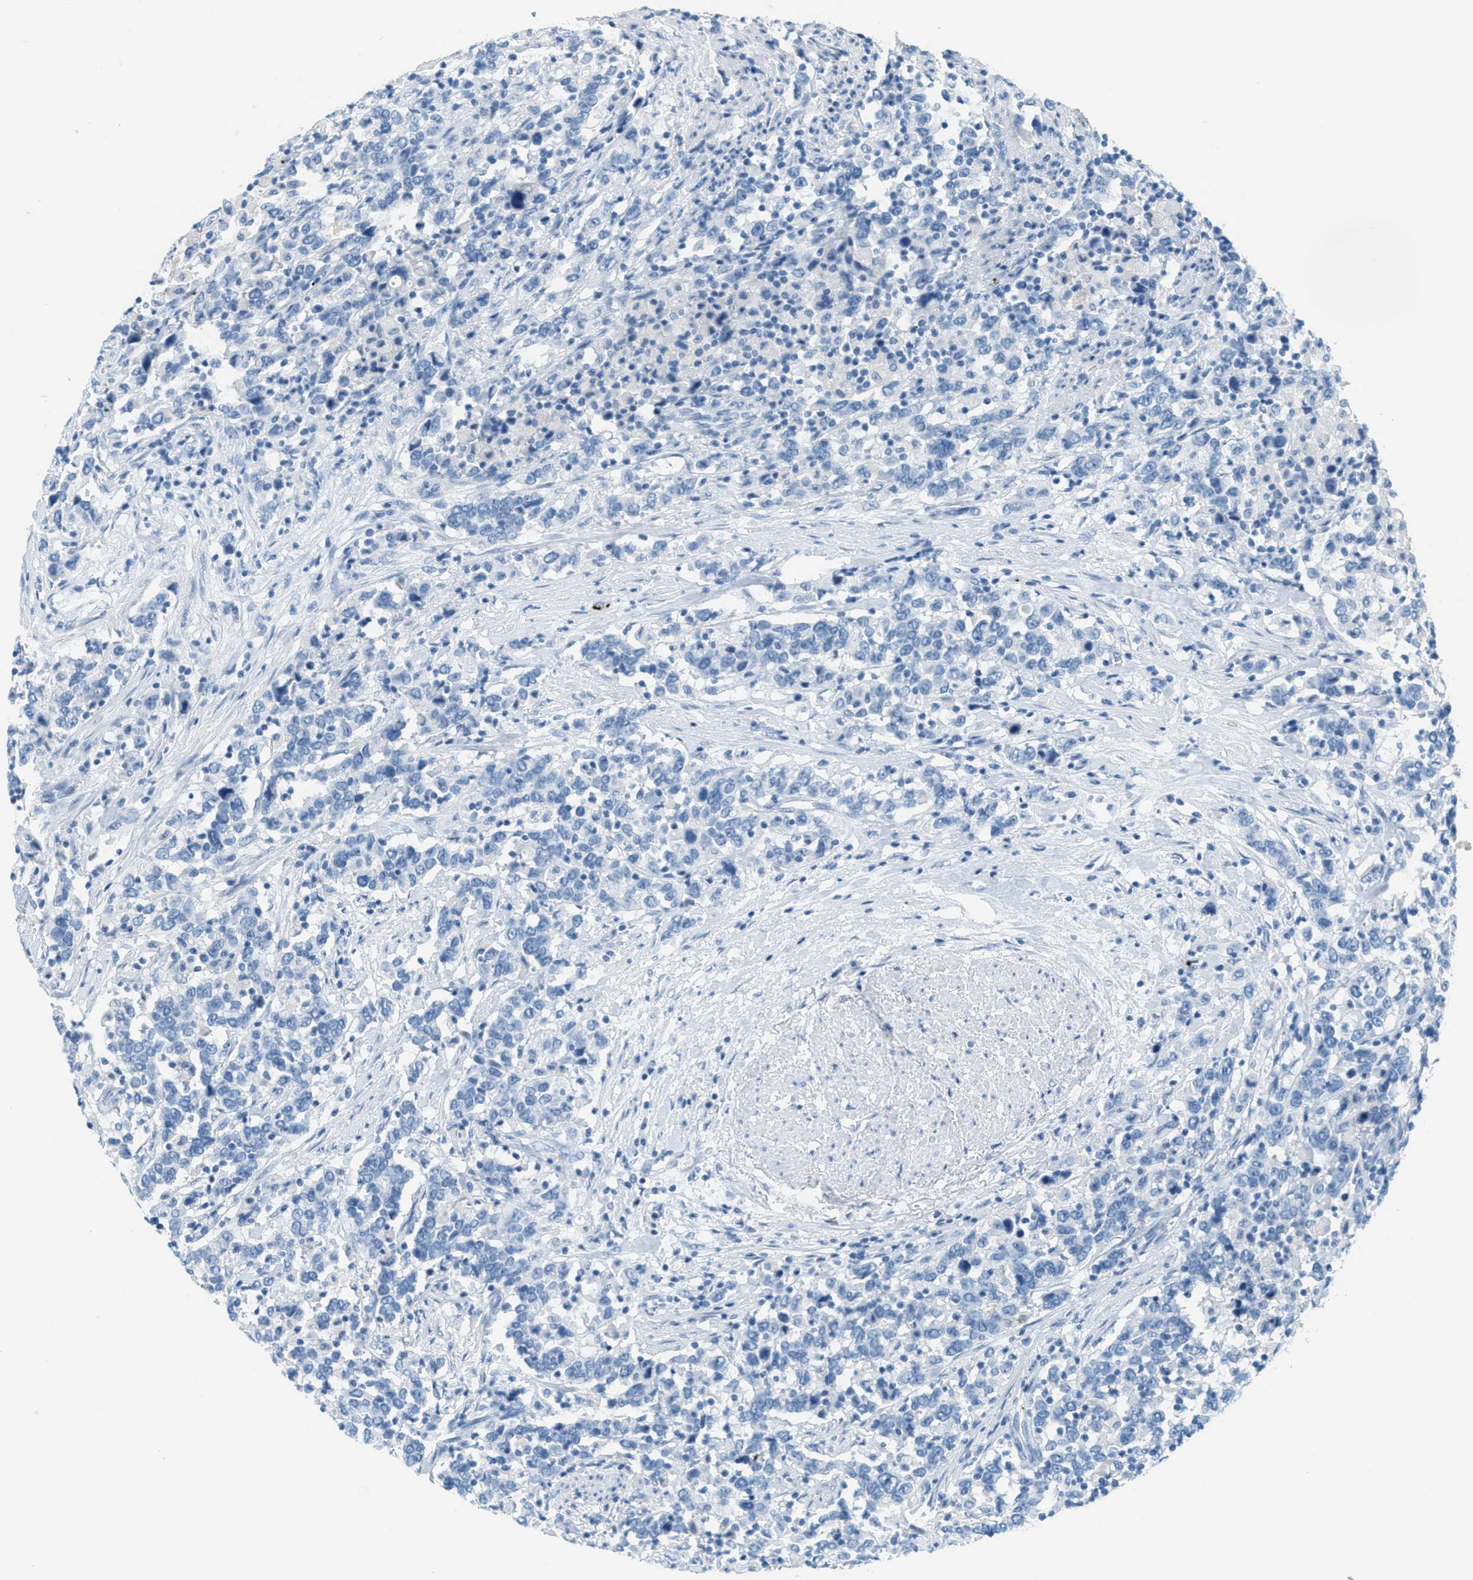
{"staining": {"intensity": "negative", "quantity": "none", "location": "none"}, "tissue": "urothelial cancer", "cell_type": "Tumor cells", "image_type": "cancer", "snomed": [{"axis": "morphology", "description": "Urothelial carcinoma, High grade"}, {"axis": "topography", "description": "Urinary bladder"}], "caption": "Immunohistochemical staining of human urothelial carcinoma (high-grade) displays no significant positivity in tumor cells.", "gene": "PPBP", "patient": {"sex": "male", "age": 61}}